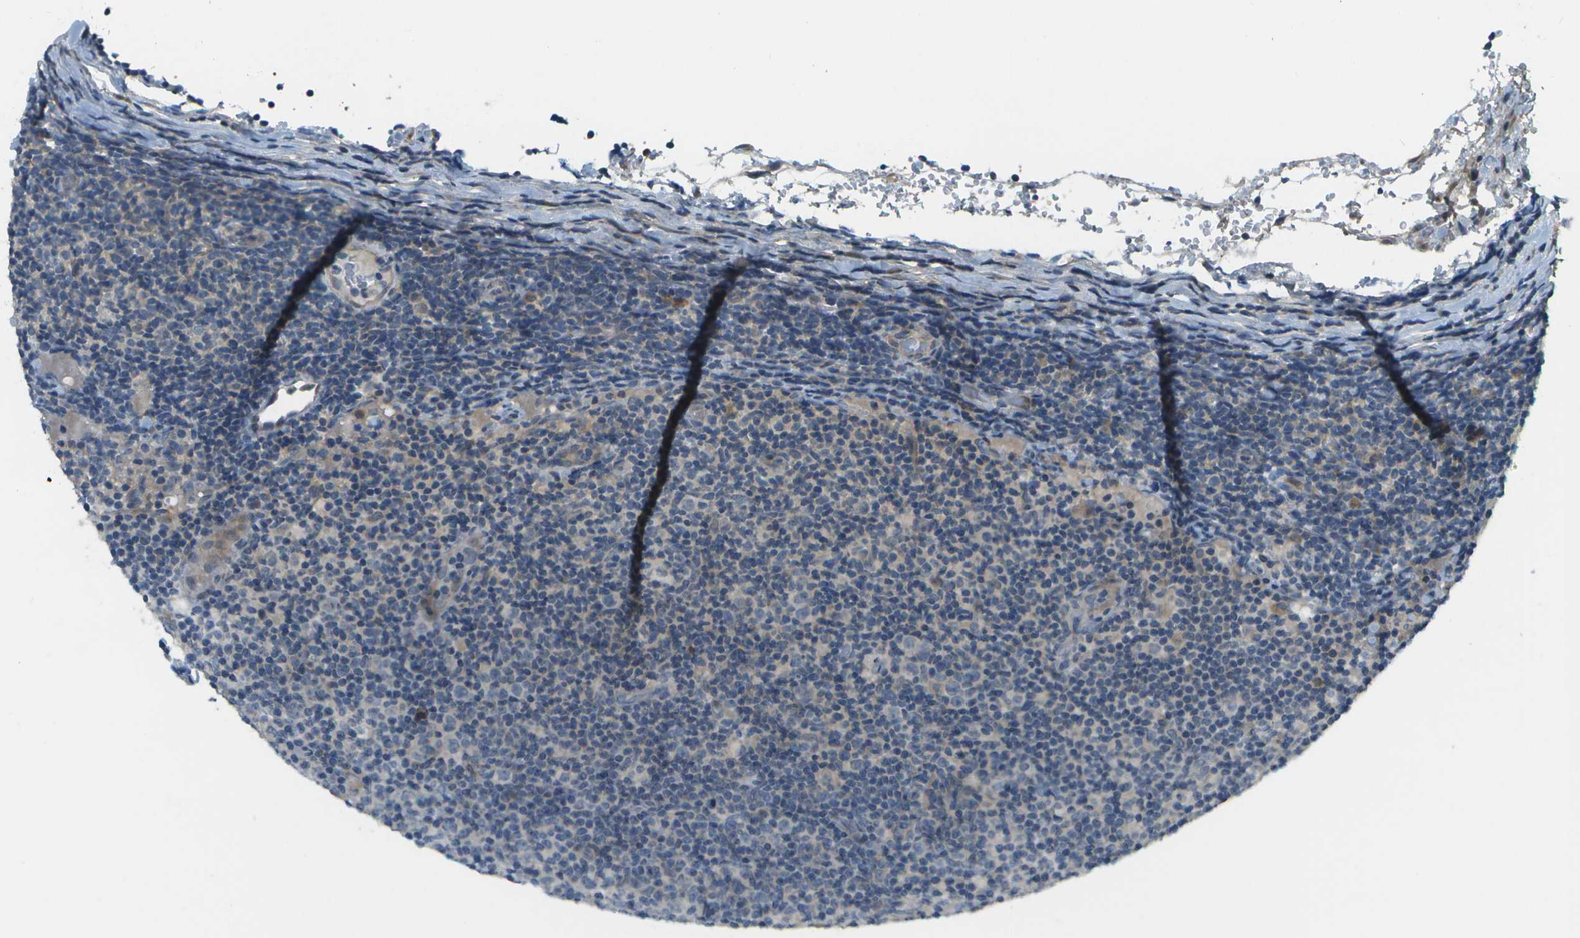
{"staining": {"intensity": "negative", "quantity": "none", "location": "none"}, "tissue": "lymphoma", "cell_type": "Tumor cells", "image_type": "cancer", "snomed": [{"axis": "morphology", "description": "Malignant lymphoma, non-Hodgkin's type, Low grade"}, {"axis": "topography", "description": "Lymph node"}], "caption": "Tumor cells show no significant positivity in lymphoma.", "gene": "WNK2", "patient": {"sex": "male", "age": 83}}